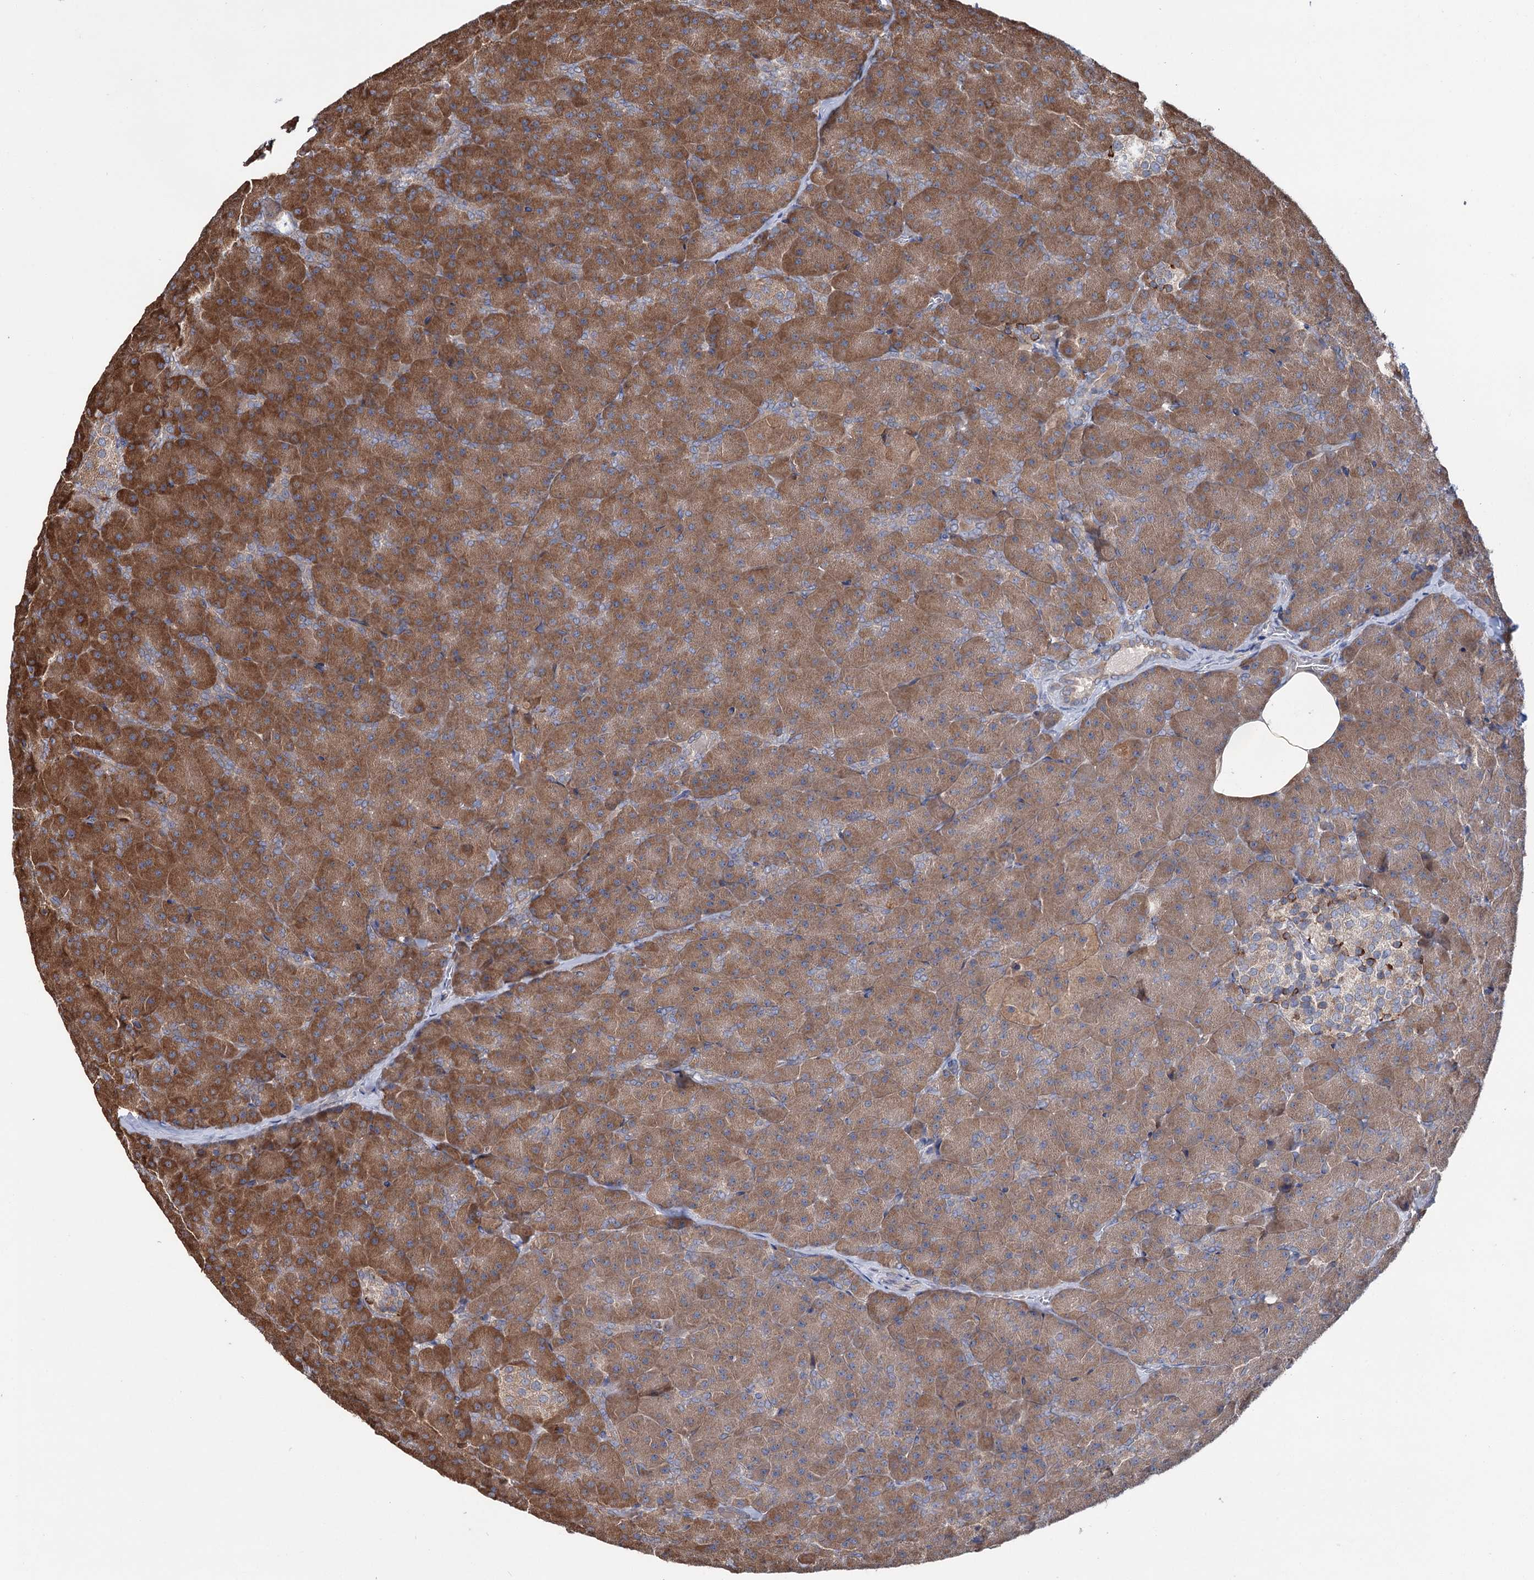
{"staining": {"intensity": "moderate", "quantity": ">75%", "location": "cytoplasmic/membranous"}, "tissue": "pancreas", "cell_type": "Exocrine glandular cells", "image_type": "normal", "snomed": [{"axis": "morphology", "description": "Normal tissue, NOS"}, {"axis": "topography", "description": "Pancreas"}], "caption": "A histopathology image showing moderate cytoplasmic/membranous staining in about >75% of exocrine glandular cells in unremarkable pancreas, as visualized by brown immunohistochemical staining.", "gene": "PTPN3", "patient": {"sex": "male", "age": 36}}